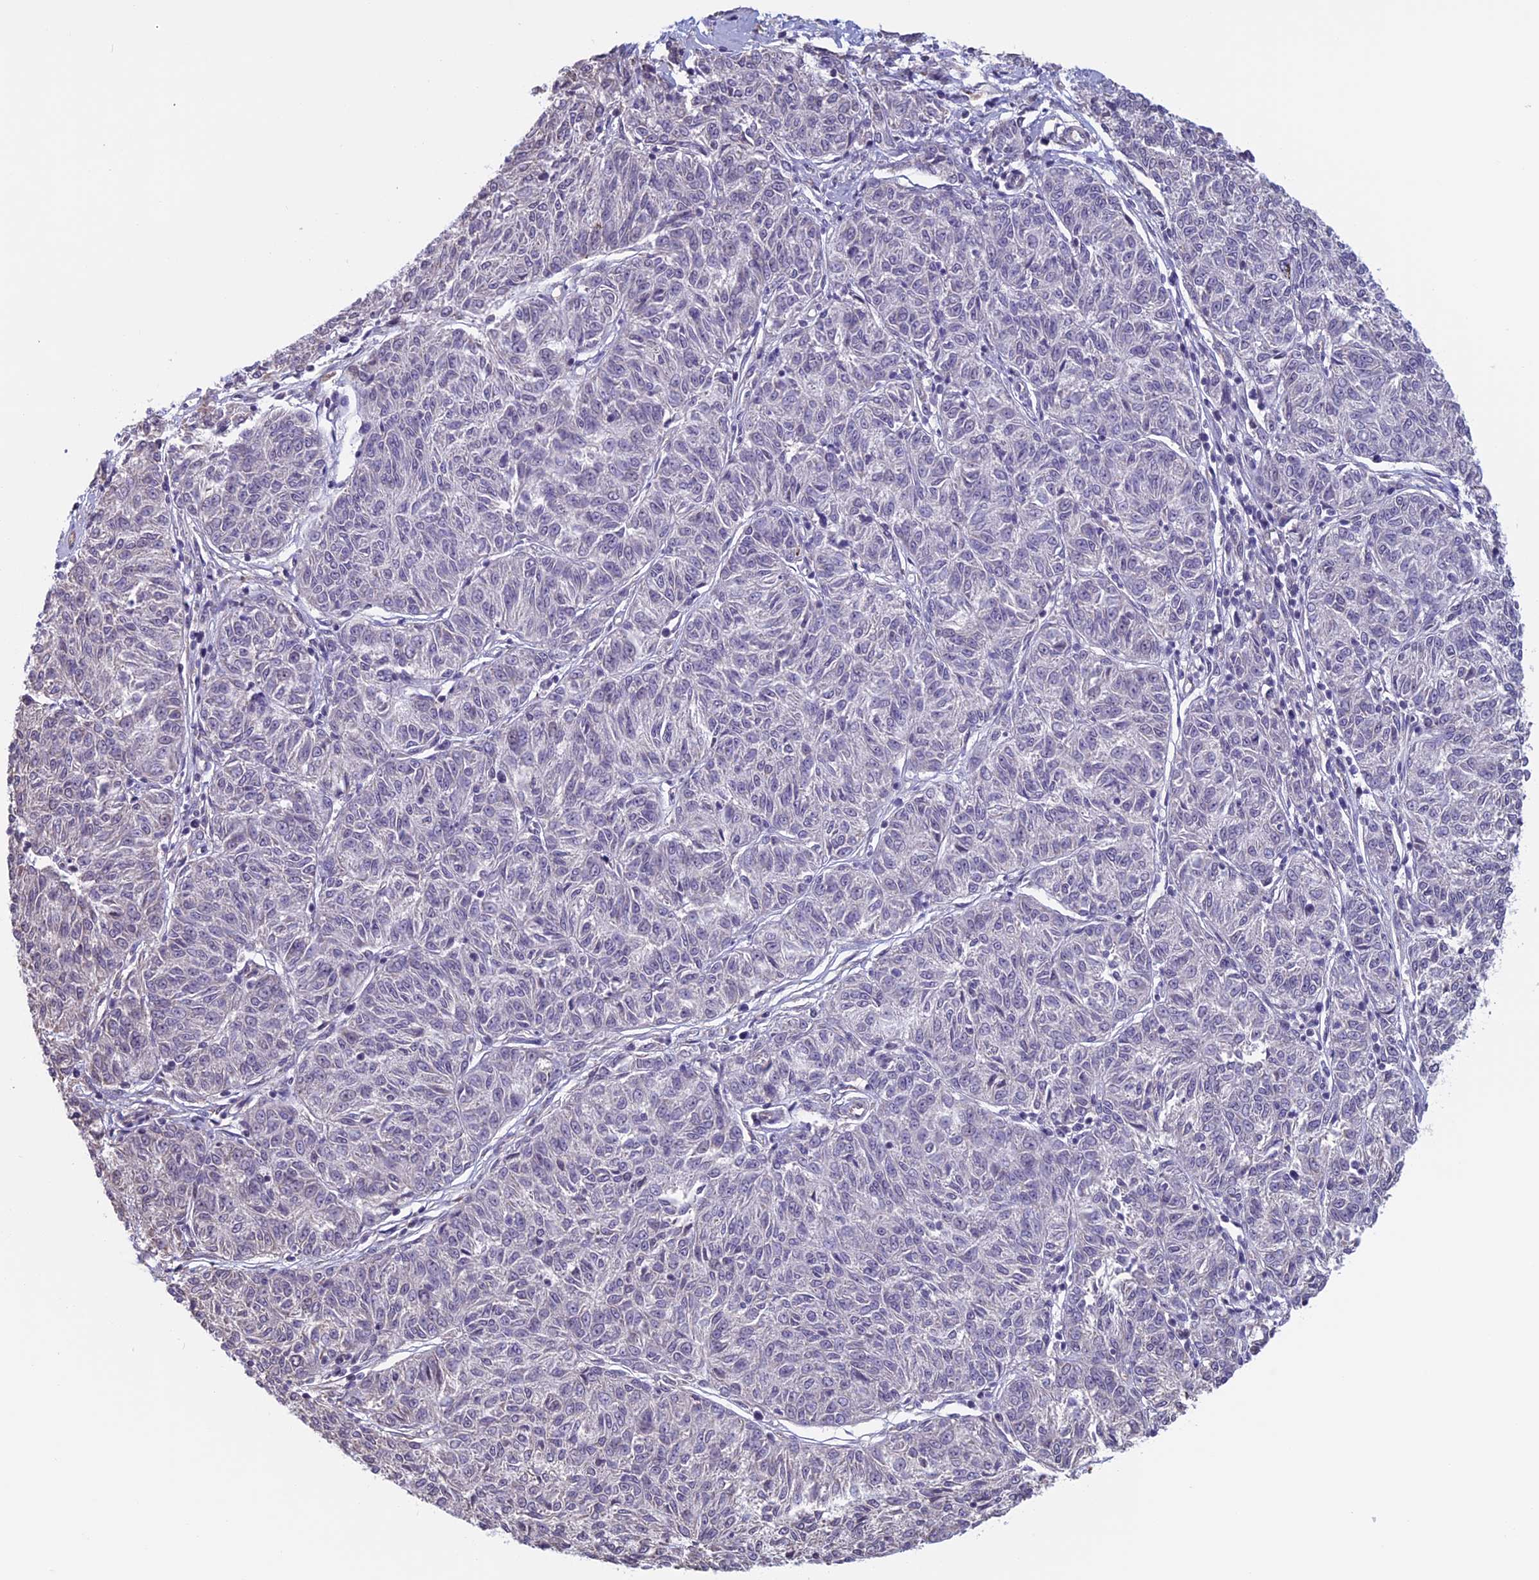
{"staining": {"intensity": "negative", "quantity": "none", "location": "none"}, "tissue": "melanoma", "cell_type": "Tumor cells", "image_type": "cancer", "snomed": [{"axis": "morphology", "description": "Malignant melanoma, NOS"}, {"axis": "topography", "description": "Skin"}], "caption": "There is no significant staining in tumor cells of malignant melanoma. The staining is performed using DAB (3,3'-diaminobenzidine) brown chromogen with nuclei counter-stained in using hematoxylin.", "gene": "SLC1A6", "patient": {"sex": "female", "age": 72}}